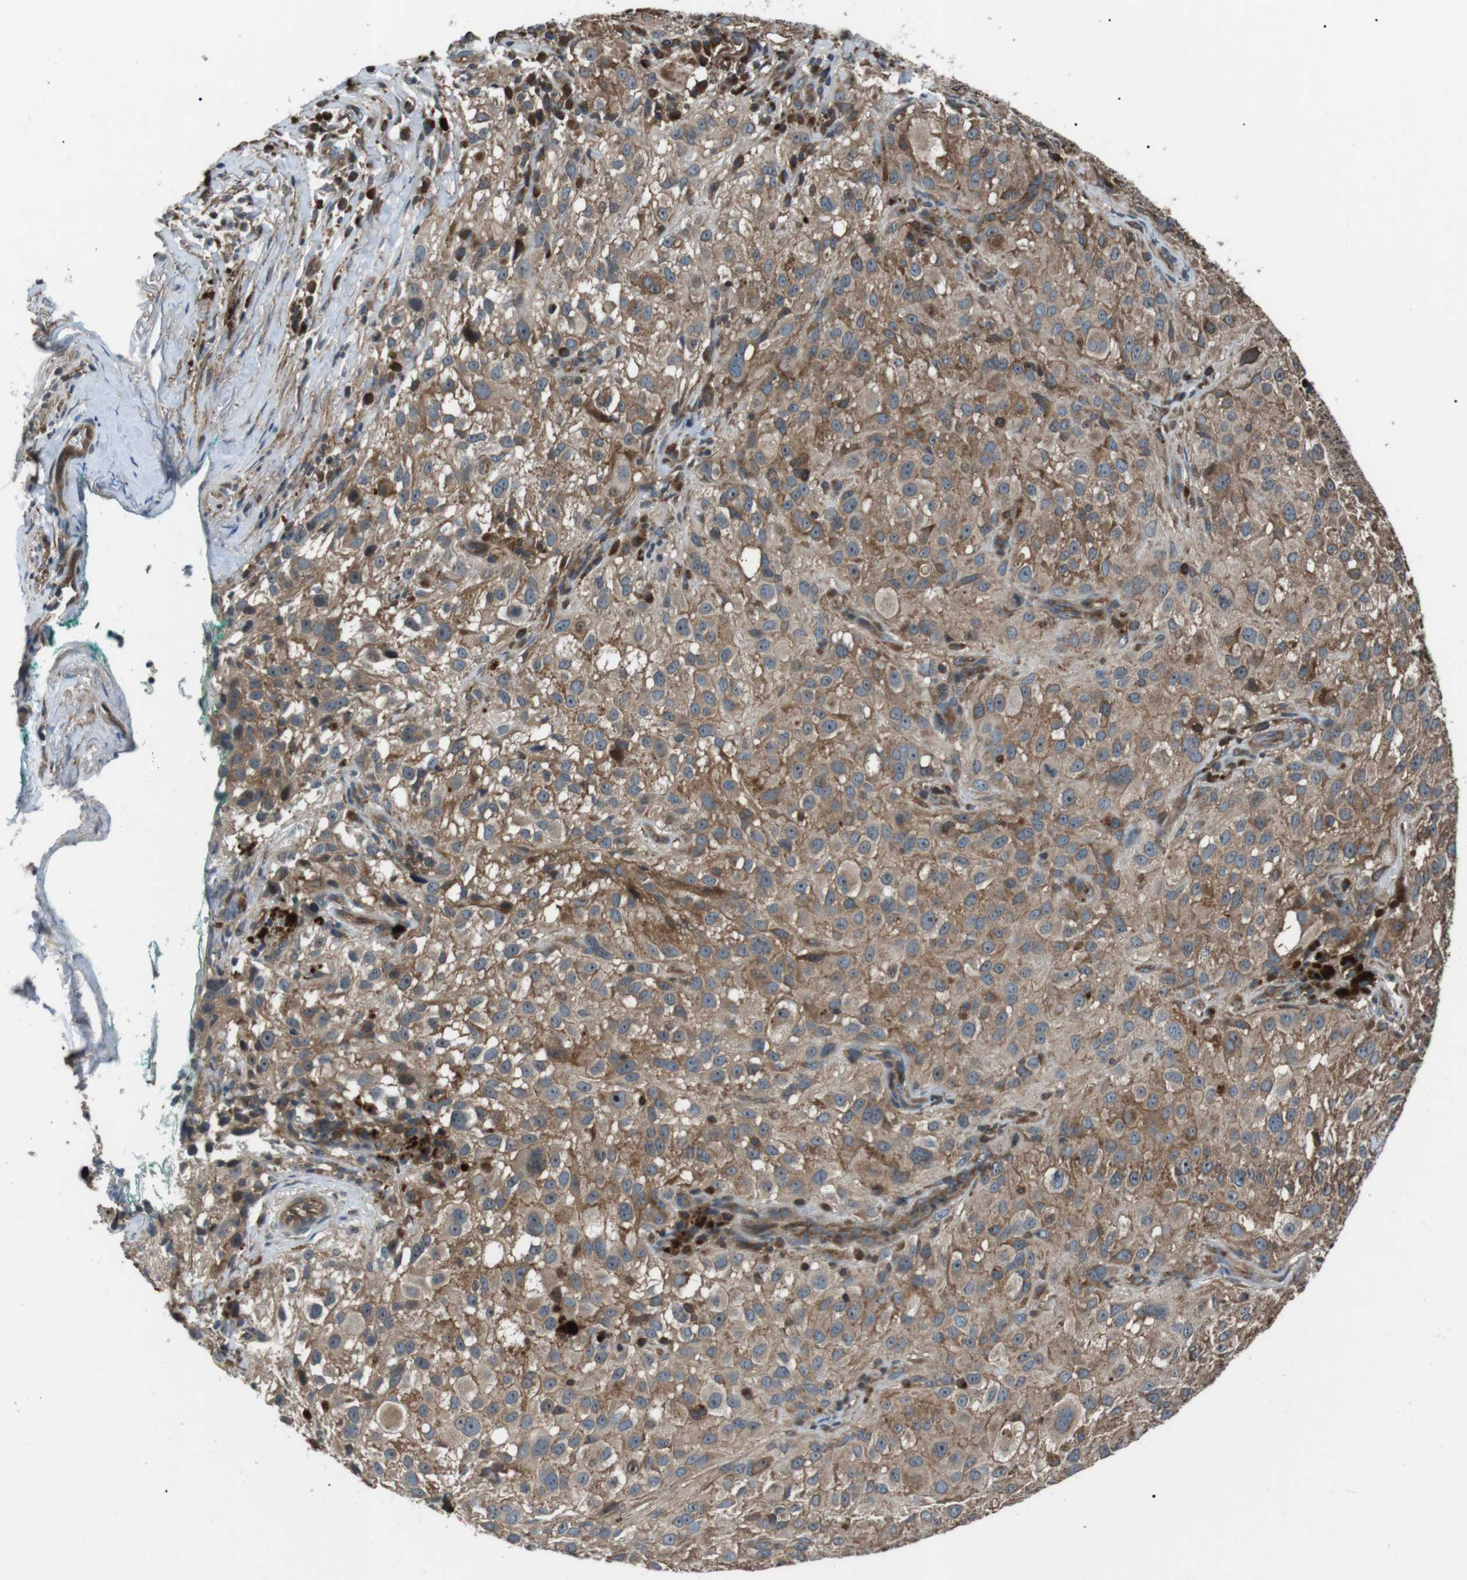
{"staining": {"intensity": "moderate", "quantity": ">75%", "location": "cytoplasmic/membranous"}, "tissue": "melanoma", "cell_type": "Tumor cells", "image_type": "cancer", "snomed": [{"axis": "morphology", "description": "Necrosis, NOS"}, {"axis": "morphology", "description": "Malignant melanoma, NOS"}, {"axis": "topography", "description": "Skin"}], "caption": "IHC photomicrograph of neoplastic tissue: human melanoma stained using immunohistochemistry (IHC) displays medium levels of moderate protein expression localized specifically in the cytoplasmic/membranous of tumor cells, appearing as a cytoplasmic/membranous brown color.", "gene": "GPR161", "patient": {"sex": "female", "age": 87}}